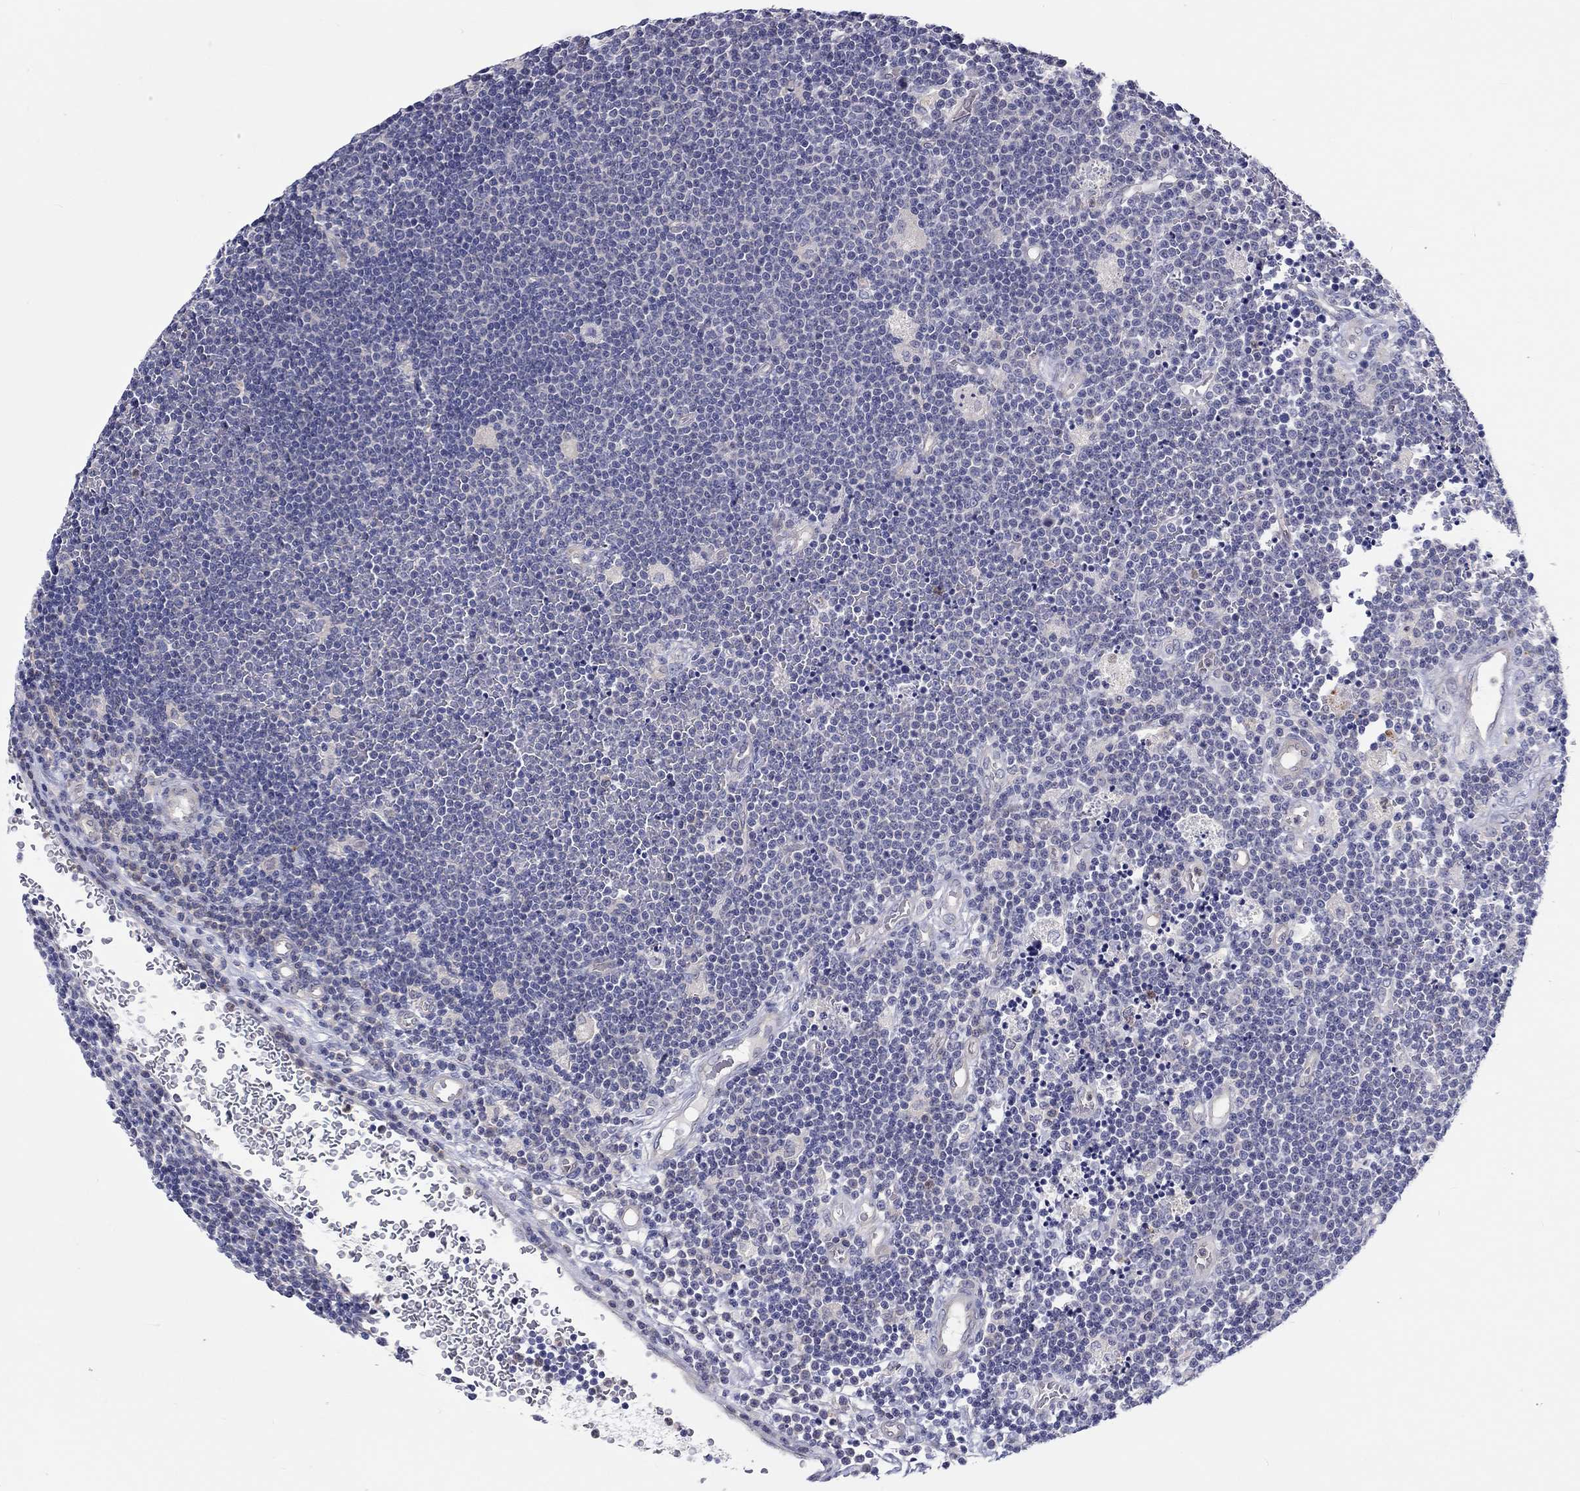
{"staining": {"intensity": "negative", "quantity": "none", "location": "none"}, "tissue": "lymphoma", "cell_type": "Tumor cells", "image_type": "cancer", "snomed": [{"axis": "morphology", "description": "Malignant lymphoma, non-Hodgkin's type, Low grade"}, {"axis": "topography", "description": "Brain"}], "caption": "The photomicrograph exhibits no staining of tumor cells in malignant lymphoma, non-Hodgkin's type (low-grade). (Brightfield microscopy of DAB (3,3'-diaminobenzidine) immunohistochemistry (IHC) at high magnification).", "gene": "ABCG4", "patient": {"sex": "female", "age": 66}}